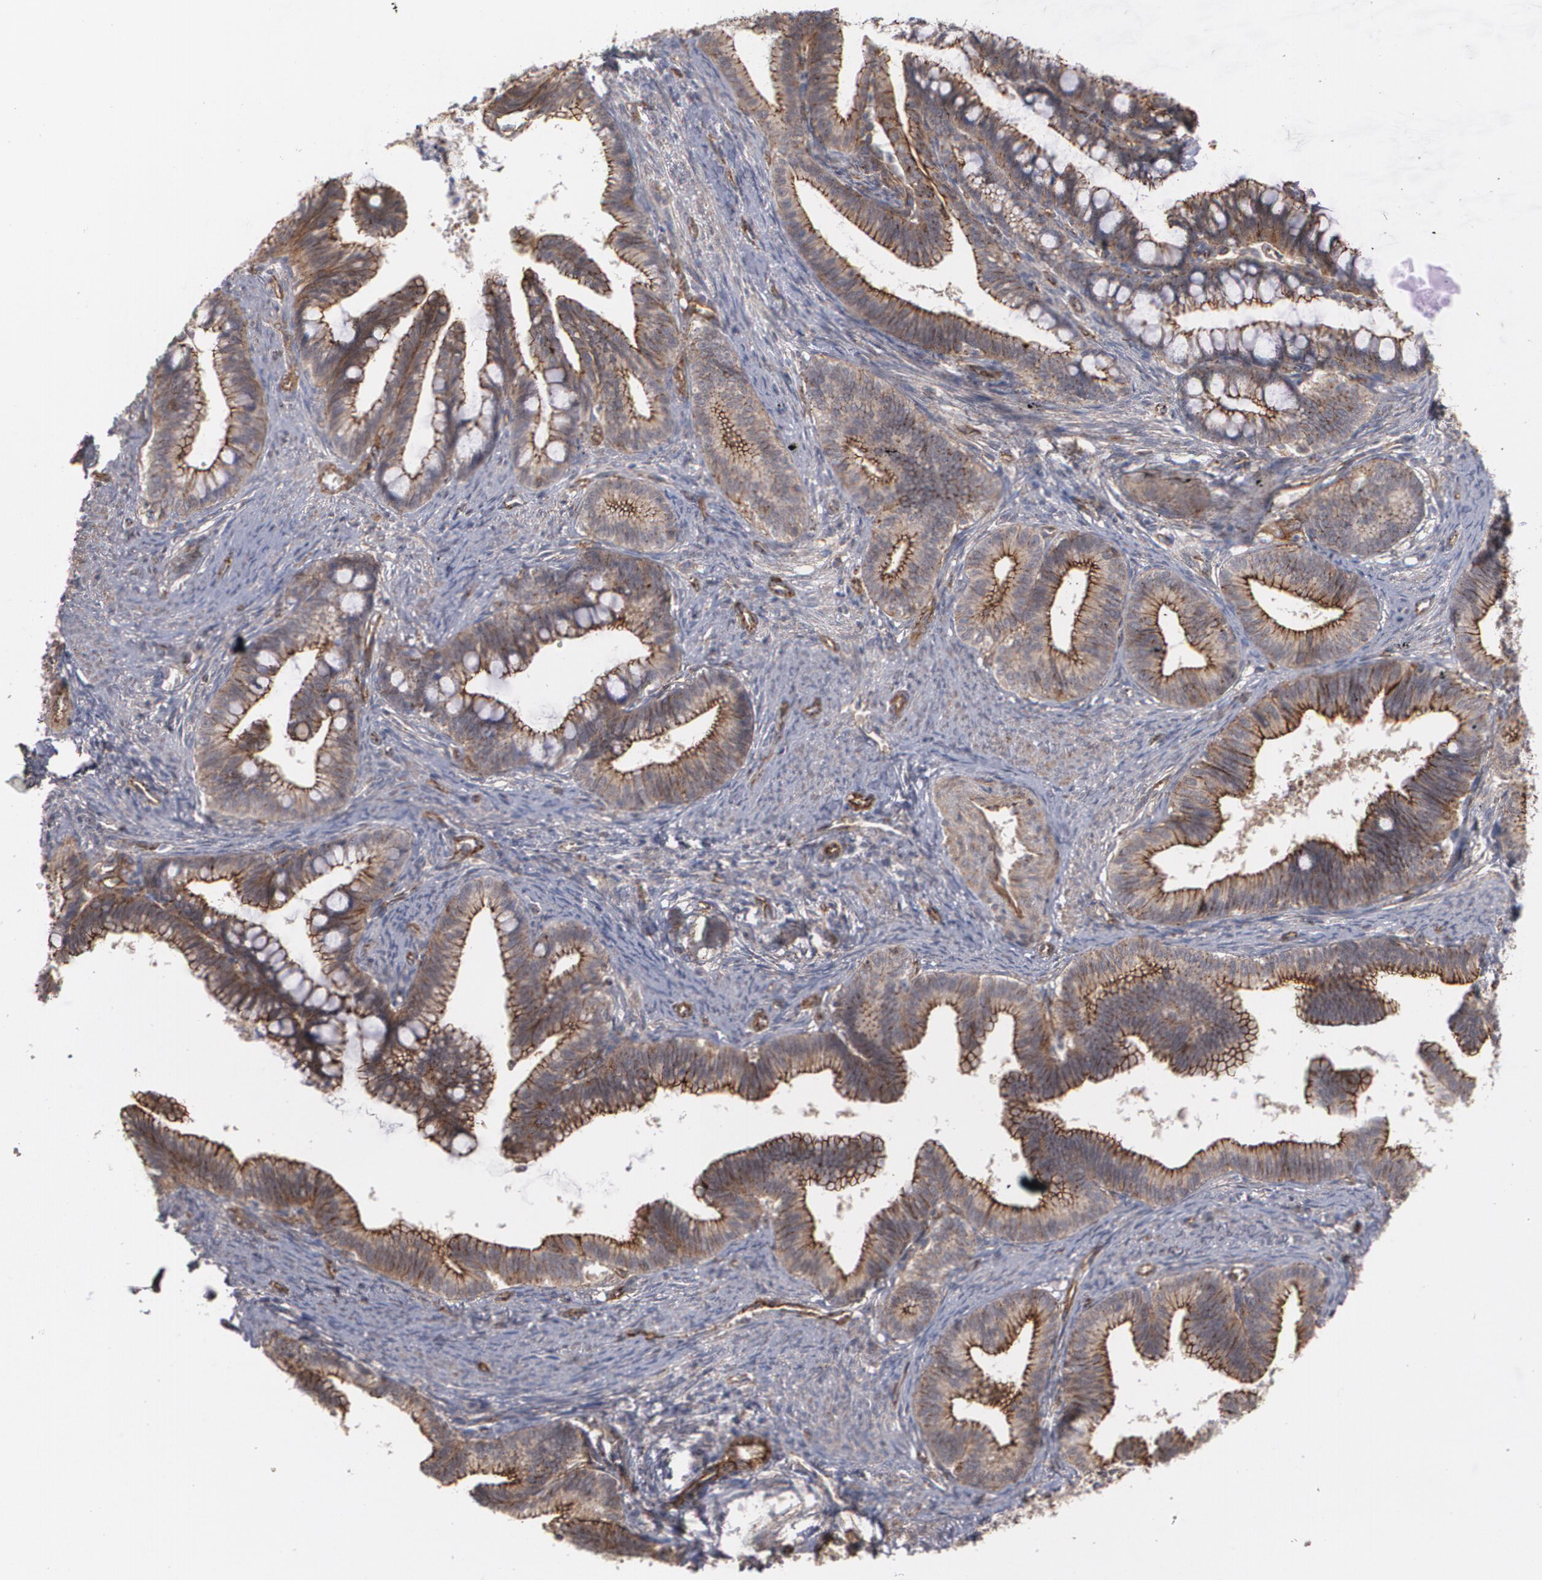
{"staining": {"intensity": "moderate", "quantity": ">75%", "location": "cytoplasmic/membranous"}, "tissue": "cervical cancer", "cell_type": "Tumor cells", "image_type": "cancer", "snomed": [{"axis": "morphology", "description": "Adenocarcinoma, NOS"}, {"axis": "topography", "description": "Cervix"}], "caption": "Immunohistochemical staining of cervical cancer (adenocarcinoma) shows medium levels of moderate cytoplasmic/membranous staining in about >75% of tumor cells.", "gene": "TJP1", "patient": {"sex": "female", "age": 36}}